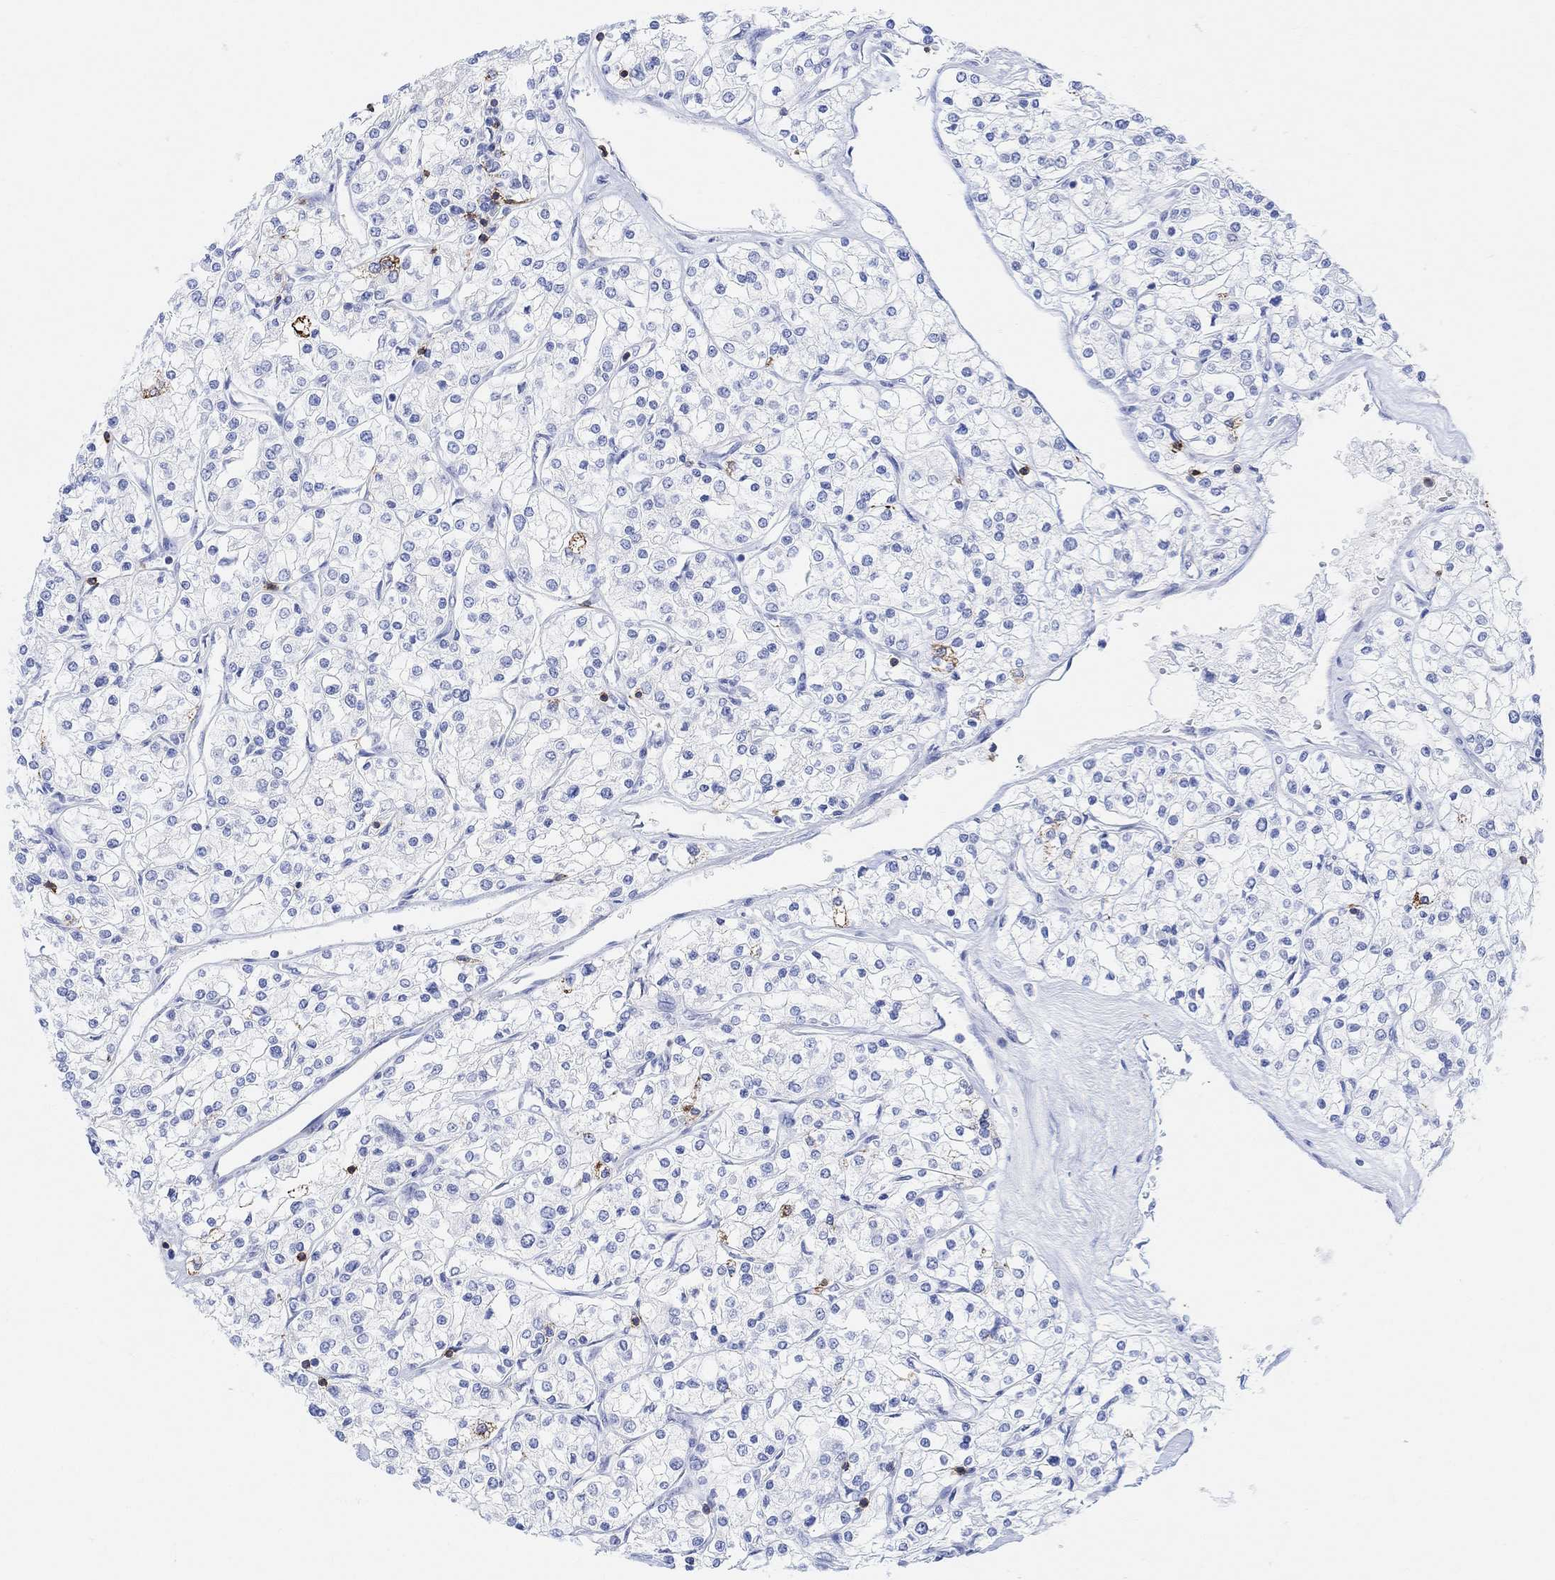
{"staining": {"intensity": "negative", "quantity": "none", "location": "none"}, "tissue": "renal cancer", "cell_type": "Tumor cells", "image_type": "cancer", "snomed": [{"axis": "morphology", "description": "Adenocarcinoma, NOS"}, {"axis": "topography", "description": "Kidney"}], "caption": "High magnification brightfield microscopy of renal cancer (adenocarcinoma) stained with DAB (brown) and counterstained with hematoxylin (blue): tumor cells show no significant expression. (Immunohistochemistry, brightfield microscopy, high magnification).", "gene": "GPR65", "patient": {"sex": "male", "age": 80}}